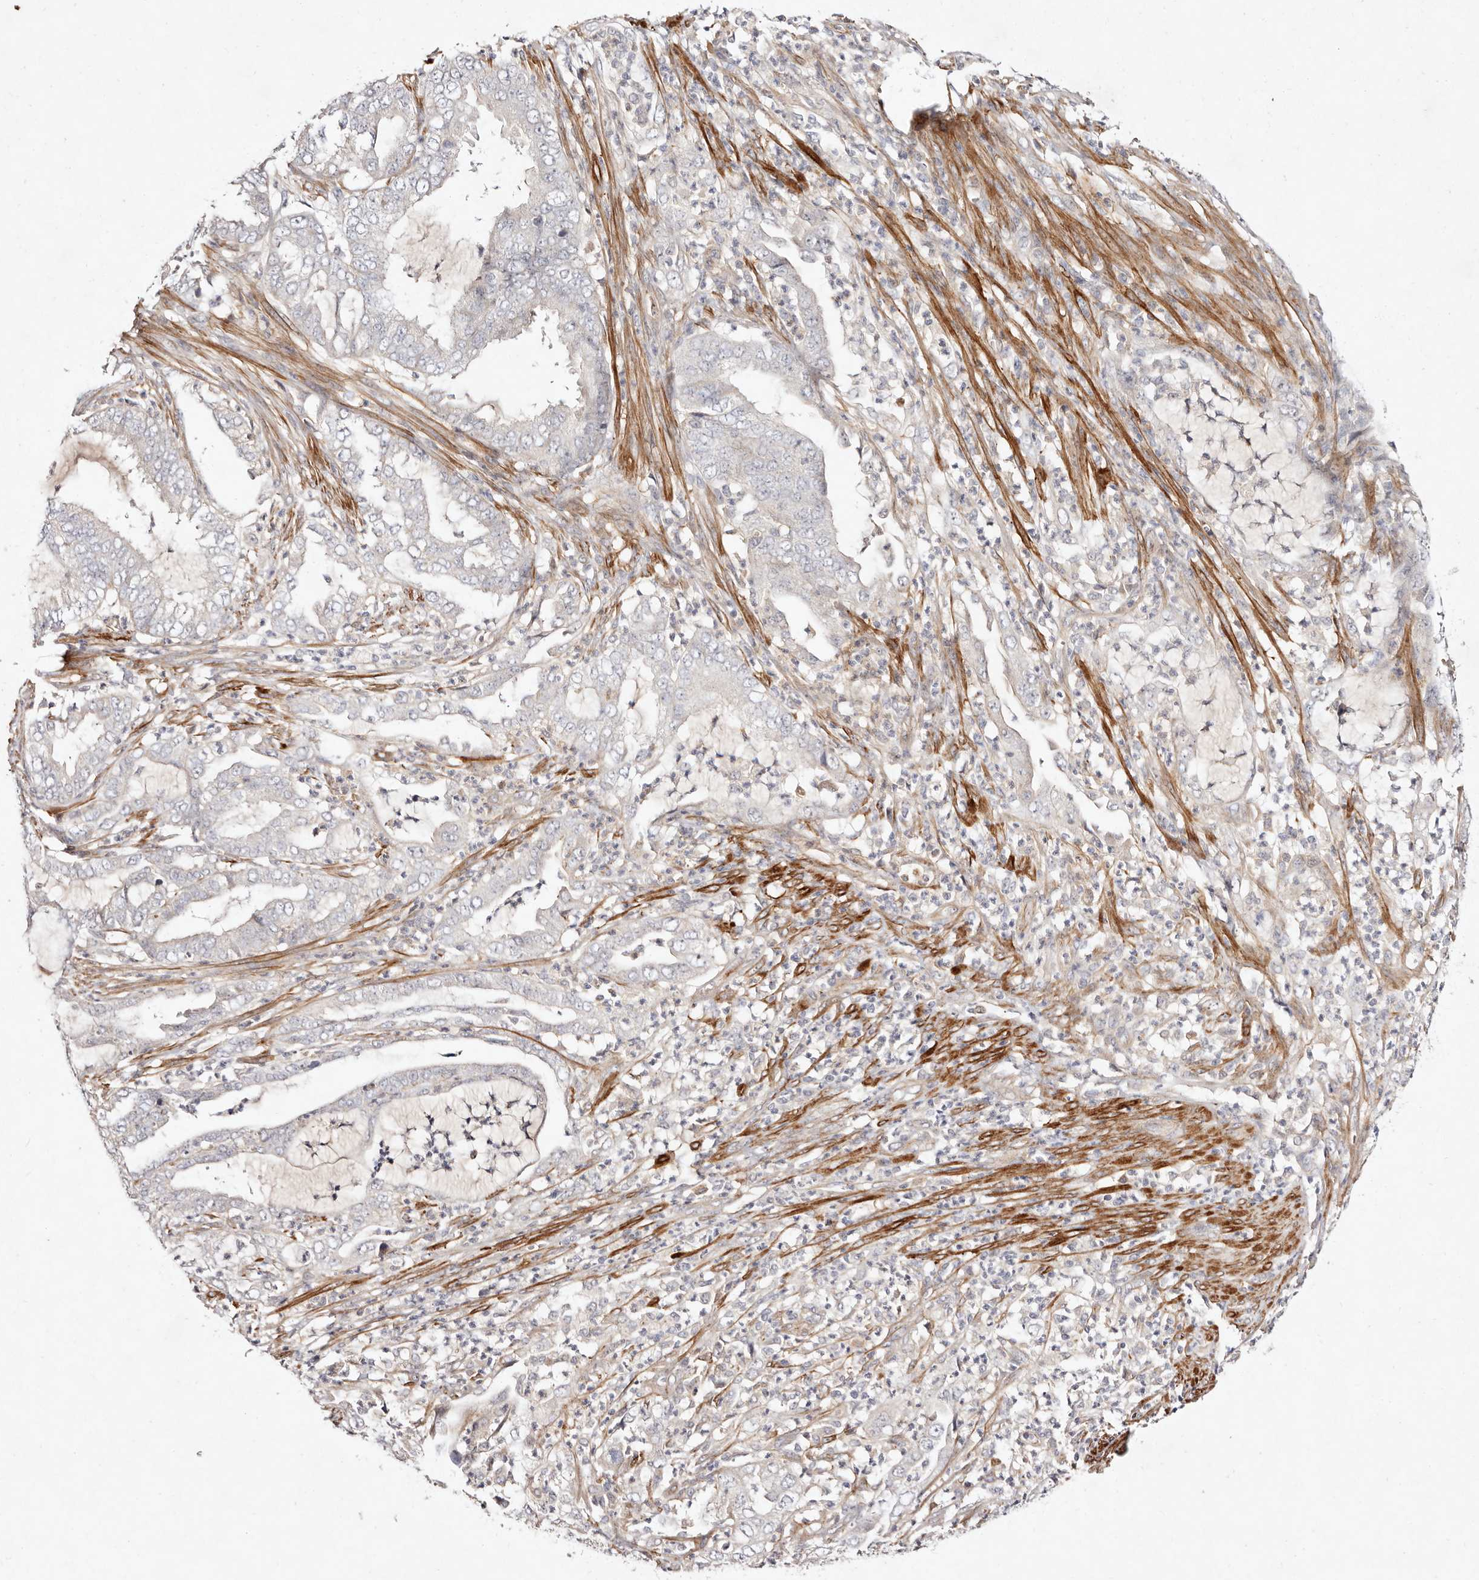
{"staining": {"intensity": "negative", "quantity": "none", "location": "none"}, "tissue": "endometrial cancer", "cell_type": "Tumor cells", "image_type": "cancer", "snomed": [{"axis": "morphology", "description": "Adenocarcinoma, NOS"}, {"axis": "topography", "description": "Endometrium"}], "caption": "This is an immunohistochemistry (IHC) photomicrograph of human endometrial cancer. There is no expression in tumor cells.", "gene": "MTMR11", "patient": {"sex": "female", "age": 51}}